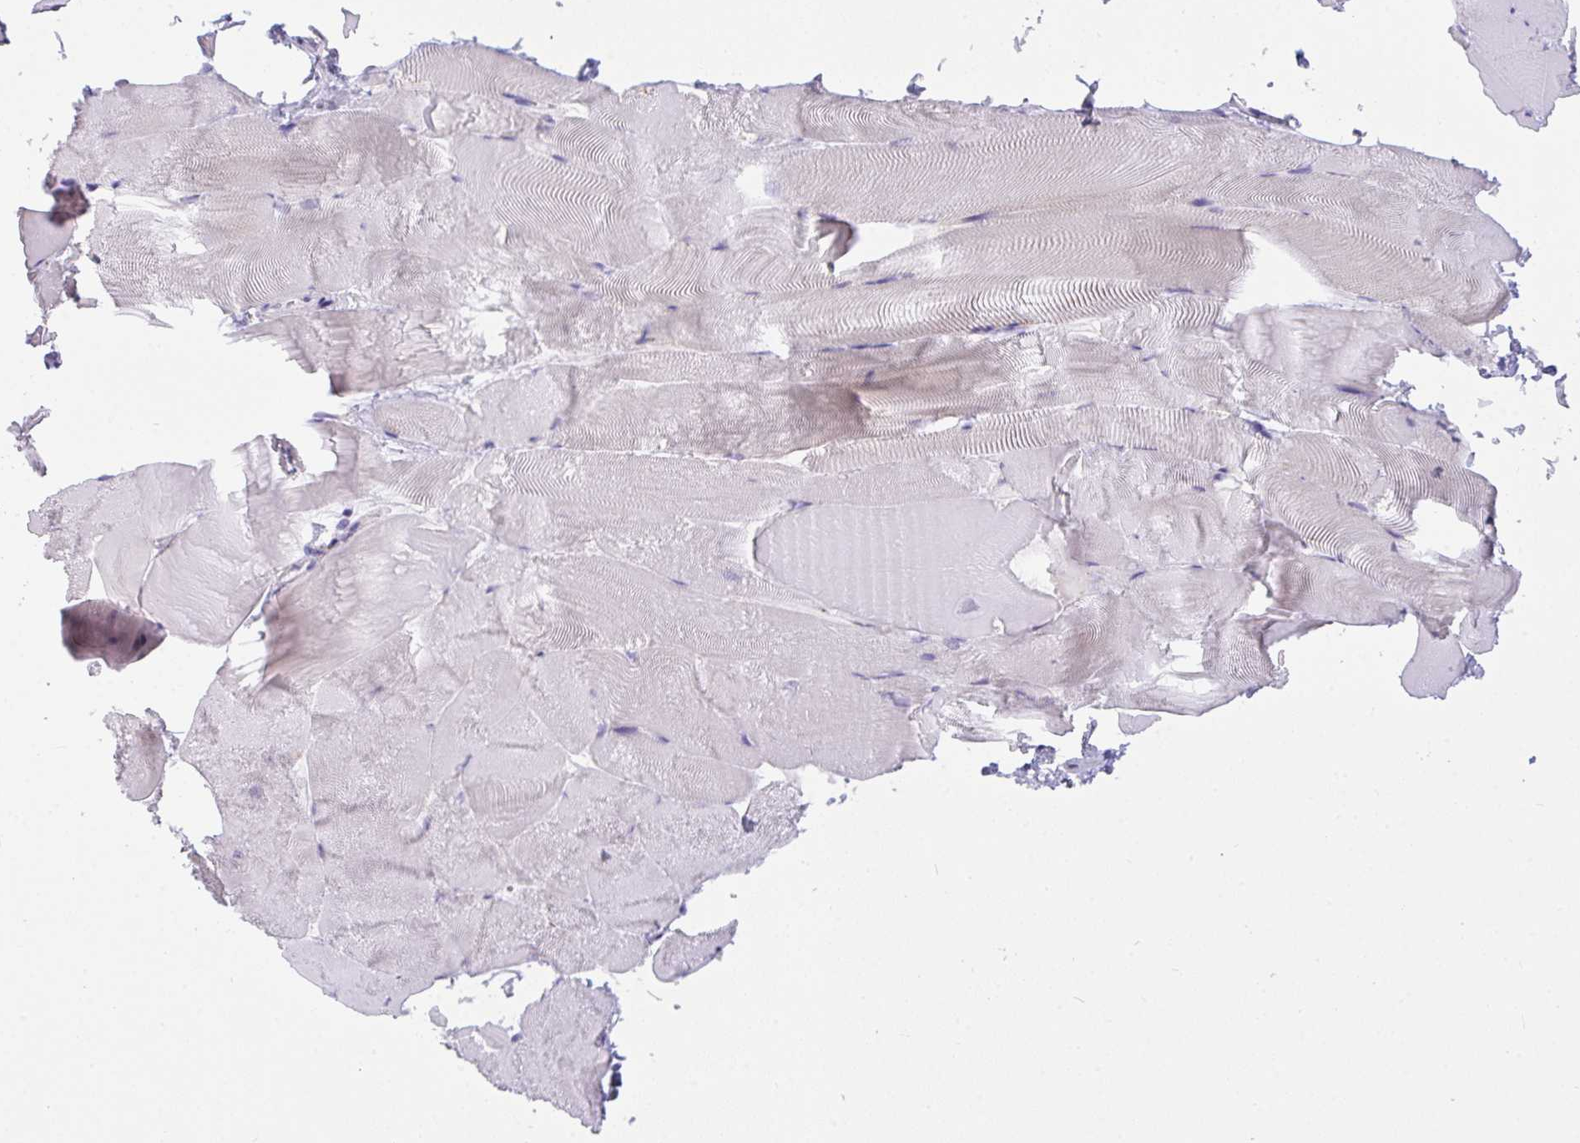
{"staining": {"intensity": "negative", "quantity": "none", "location": "none"}, "tissue": "skeletal muscle", "cell_type": "Myocytes", "image_type": "normal", "snomed": [{"axis": "morphology", "description": "Normal tissue, NOS"}, {"axis": "topography", "description": "Skeletal muscle"}], "caption": "Immunohistochemistry histopathology image of unremarkable skeletal muscle: skeletal muscle stained with DAB (3,3'-diaminobenzidine) demonstrates no significant protein positivity in myocytes.", "gene": "SEMA6B", "patient": {"sex": "female", "age": 64}}